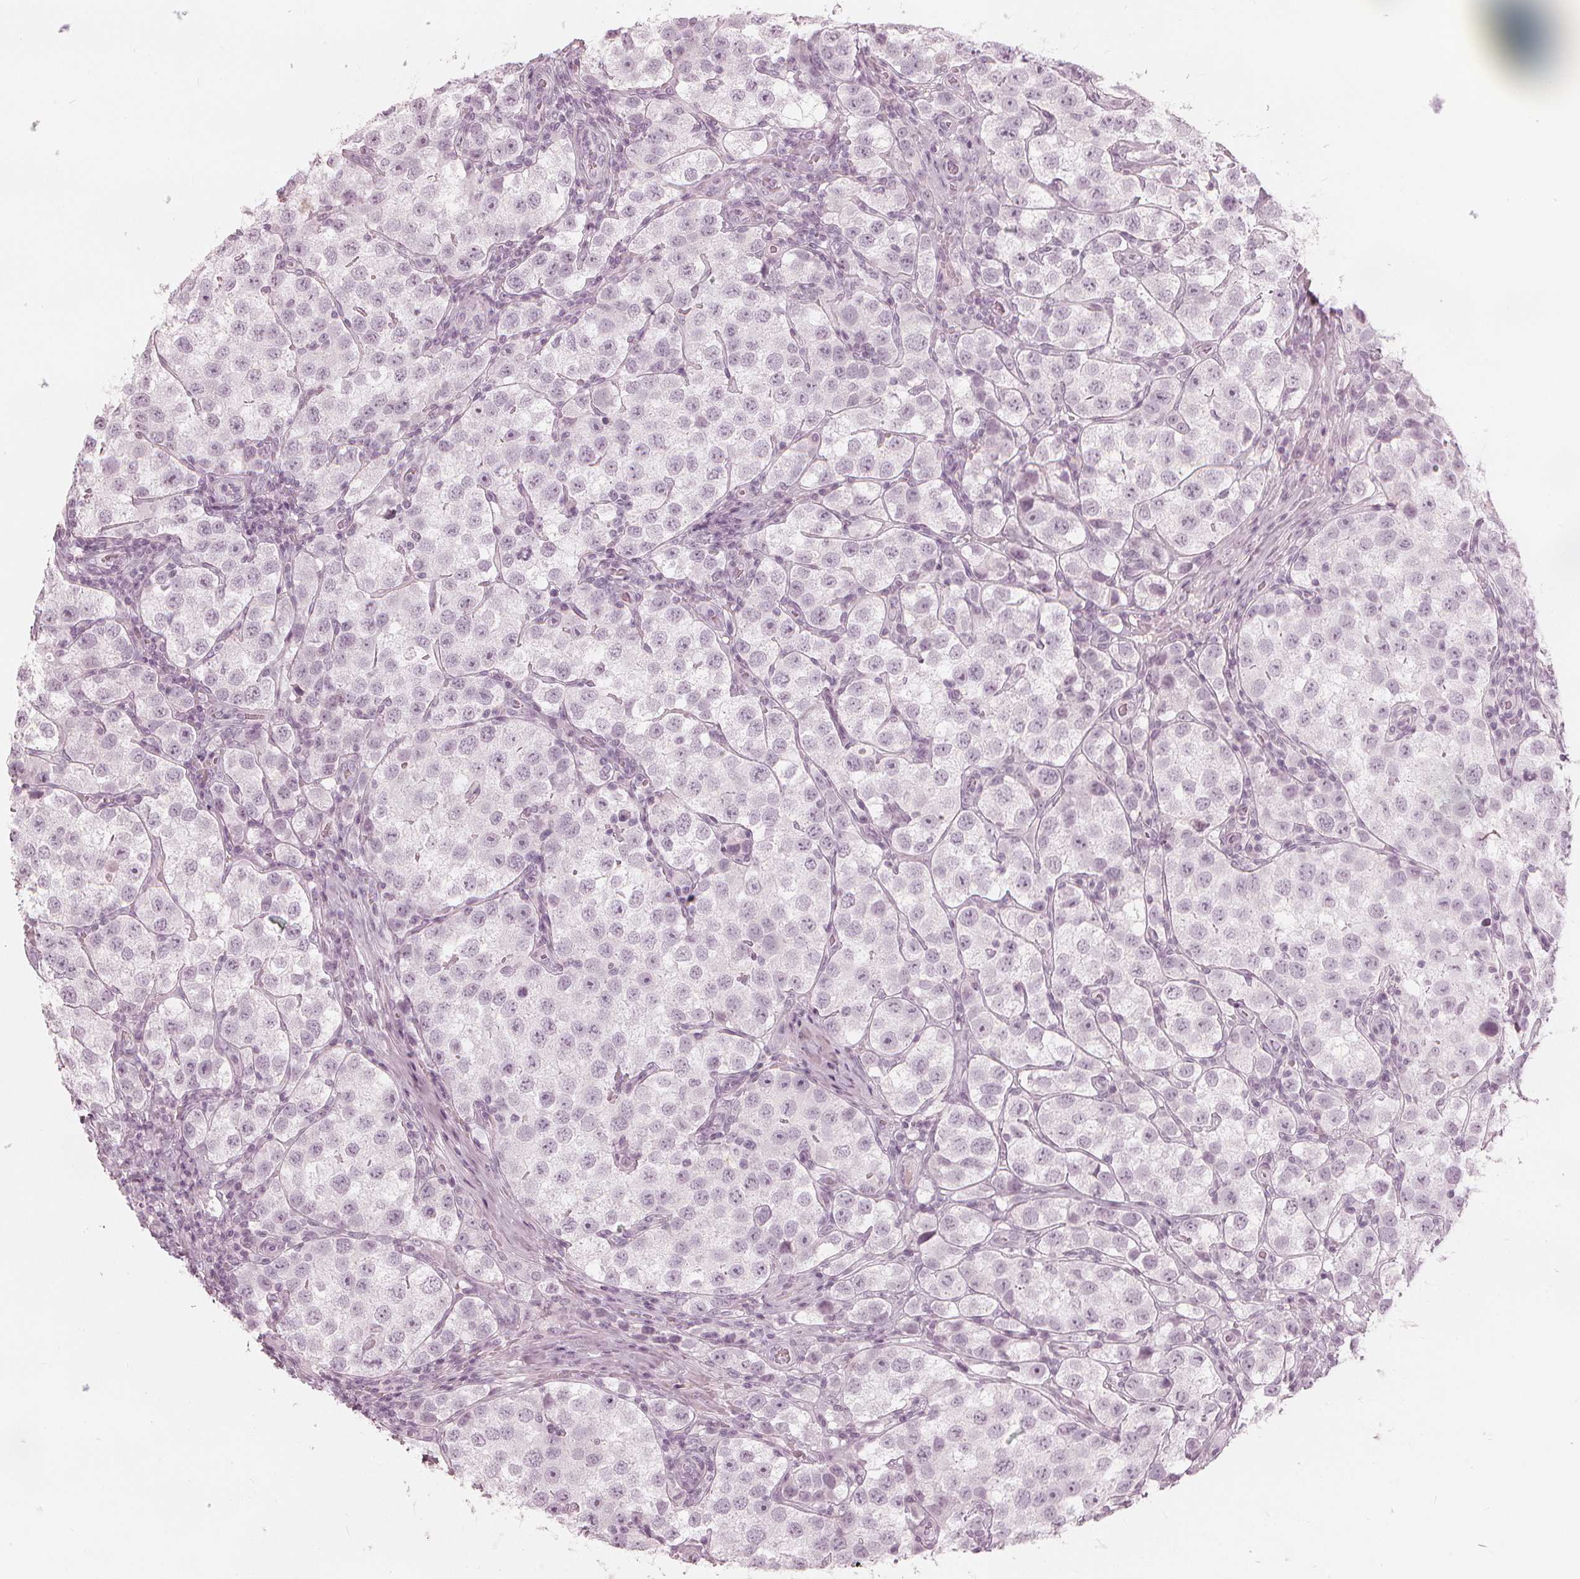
{"staining": {"intensity": "negative", "quantity": "none", "location": "none"}, "tissue": "testis cancer", "cell_type": "Tumor cells", "image_type": "cancer", "snomed": [{"axis": "morphology", "description": "Seminoma, NOS"}, {"axis": "topography", "description": "Testis"}], "caption": "There is no significant expression in tumor cells of testis seminoma. The staining was performed using DAB (3,3'-diaminobenzidine) to visualize the protein expression in brown, while the nuclei were stained in blue with hematoxylin (Magnification: 20x).", "gene": "PAEP", "patient": {"sex": "male", "age": 37}}